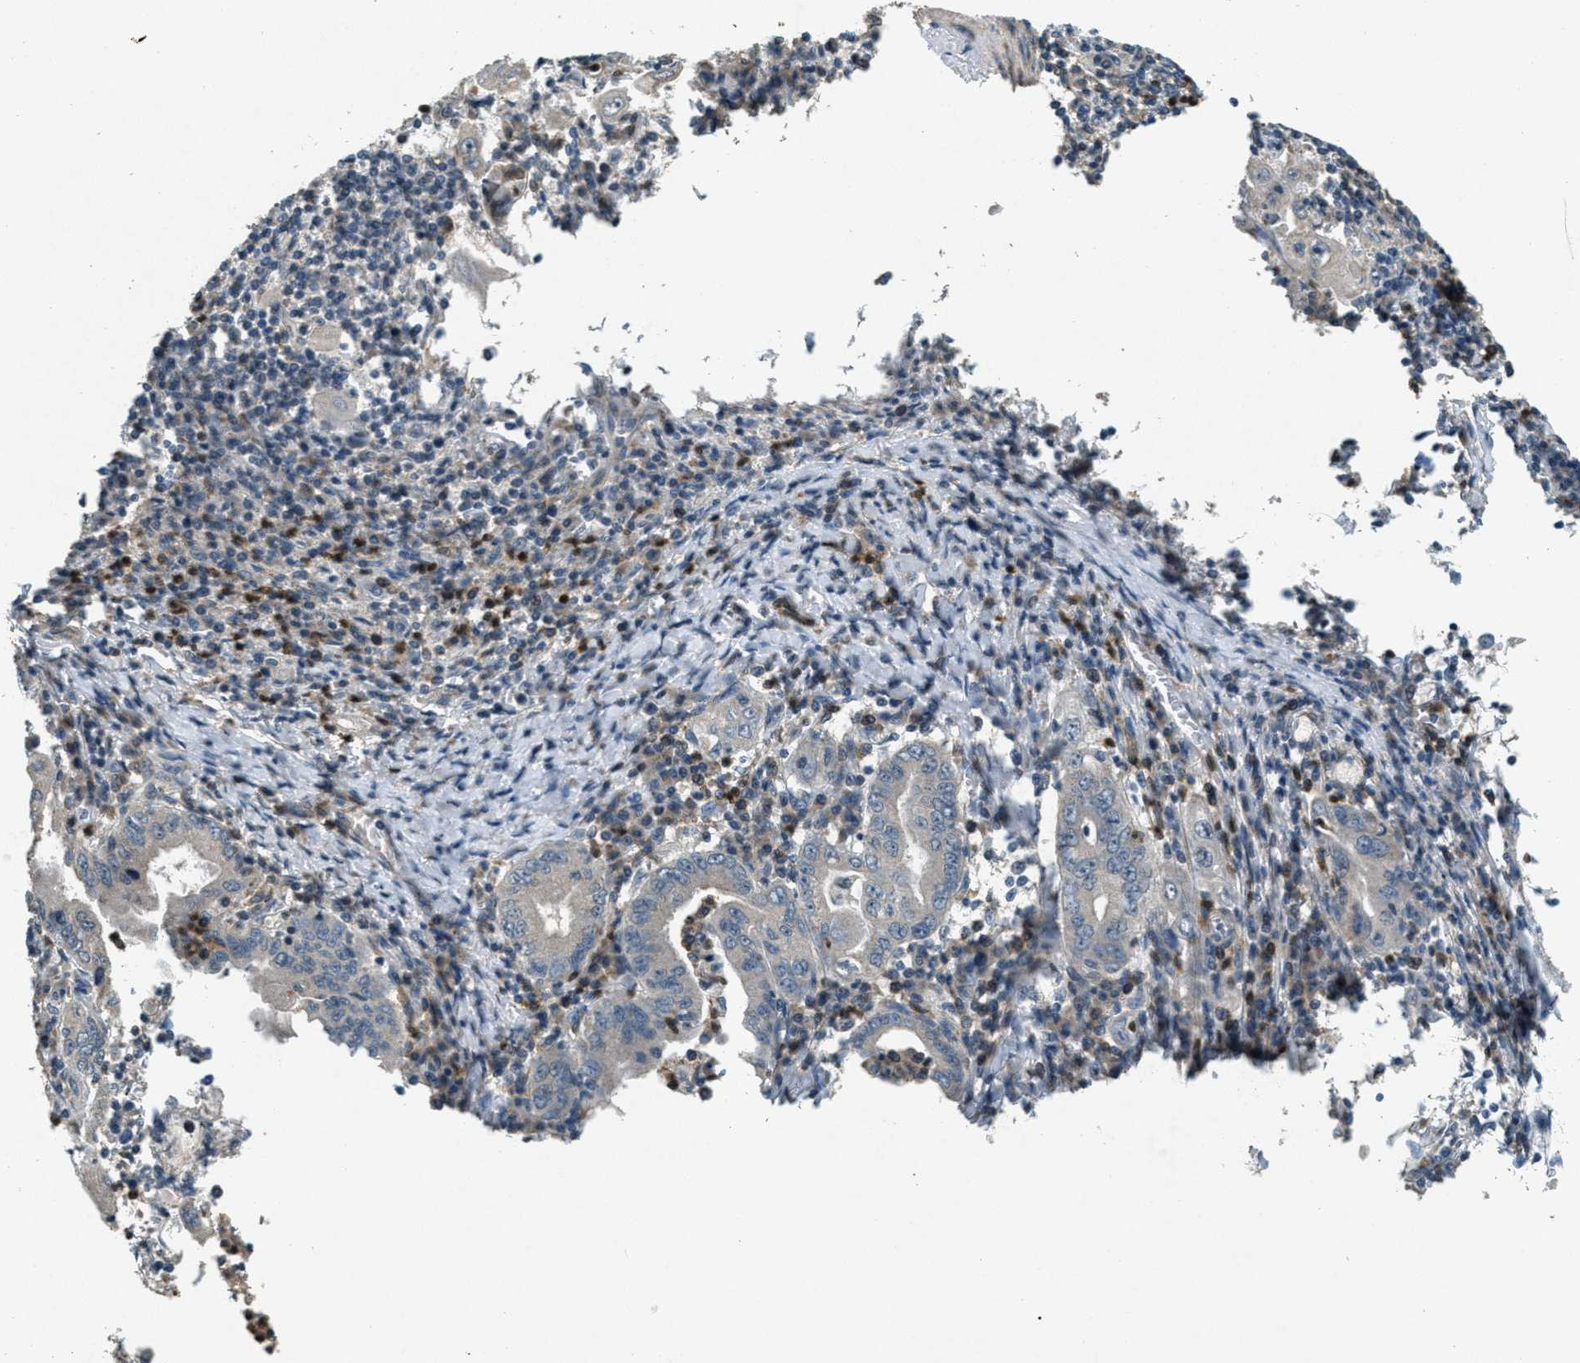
{"staining": {"intensity": "negative", "quantity": "none", "location": "none"}, "tissue": "stomach cancer", "cell_type": "Tumor cells", "image_type": "cancer", "snomed": [{"axis": "morphology", "description": "Normal tissue, NOS"}, {"axis": "morphology", "description": "Adenocarcinoma, NOS"}, {"axis": "topography", "description": "Esophagus"}, {"axis": "topography", "description": "Stomach, upper"}, {"axis": "topography", "description": "Peripheral nerve tissue"}], "caption": "Human stomach cancer stained for a protein using immunohistochemistry (IHC) displays no positivity in tumor cells.", "gene": "RAB3D", "patient": {"sex": "male", "age": 62}}